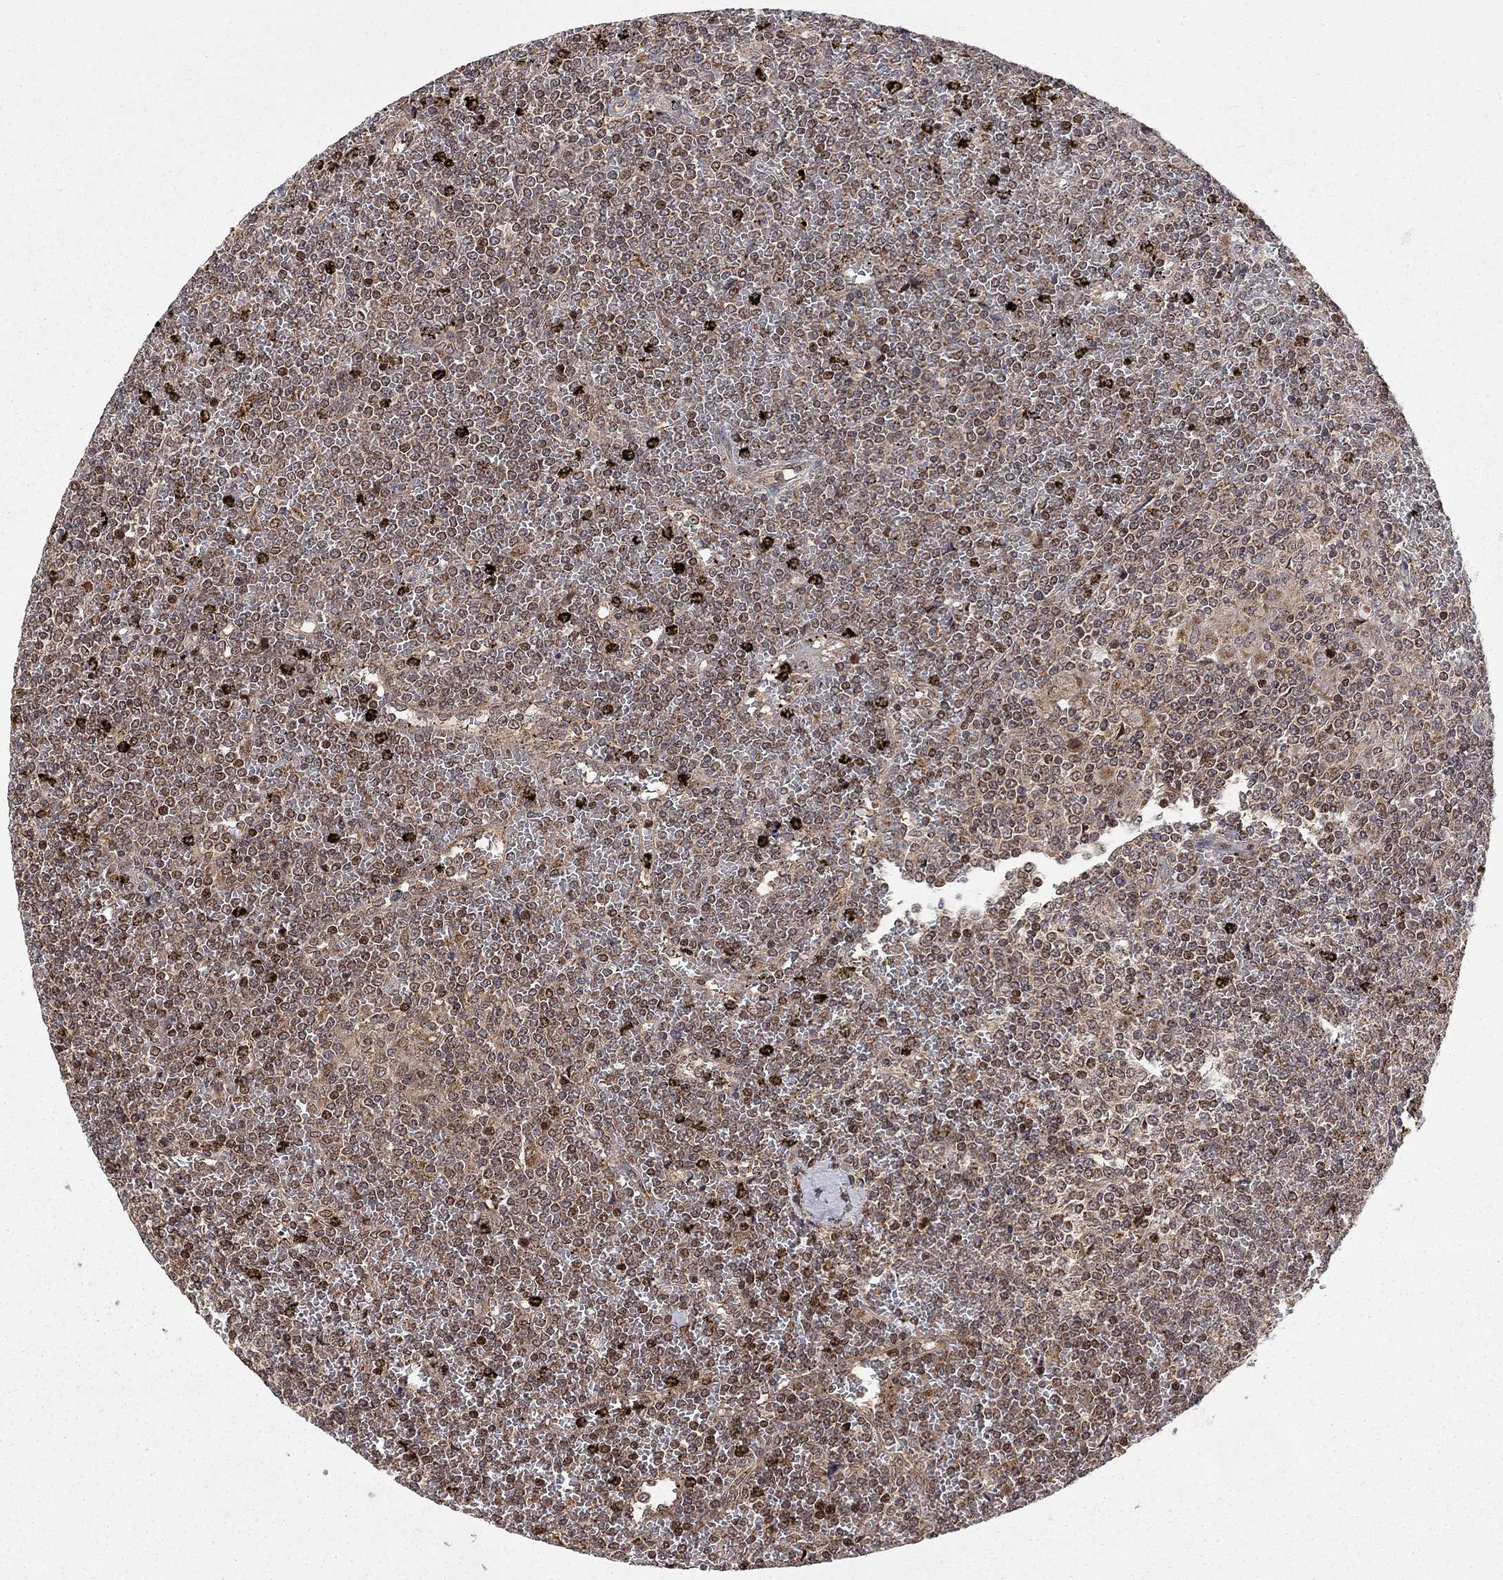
{"staining": {"intensity": "moderate", "quantity": "<25%", "location": "nuclear"}, "tissue": "lymphoma", "cell_type": "Tumor cells", "image_type": "cancer", "snomed": [{"axis": "morphology", "description": "Malignant lymphoma, non-Hodgkin's type, Low grade"}, {"axis": "topography", "description": "Spleen"}], "caption": "Immunohistochemistry image of neoplastic tissue: low-grade malignant lymphoma, non-Hodgkin's type stained using IHC displays low levels of moderate protein expression localized specifically in the nuclear of tumor cells, appearing as a nuclear brown color.", "gene": "ELOB", "patient": {"sex": "female", "age": 19}}